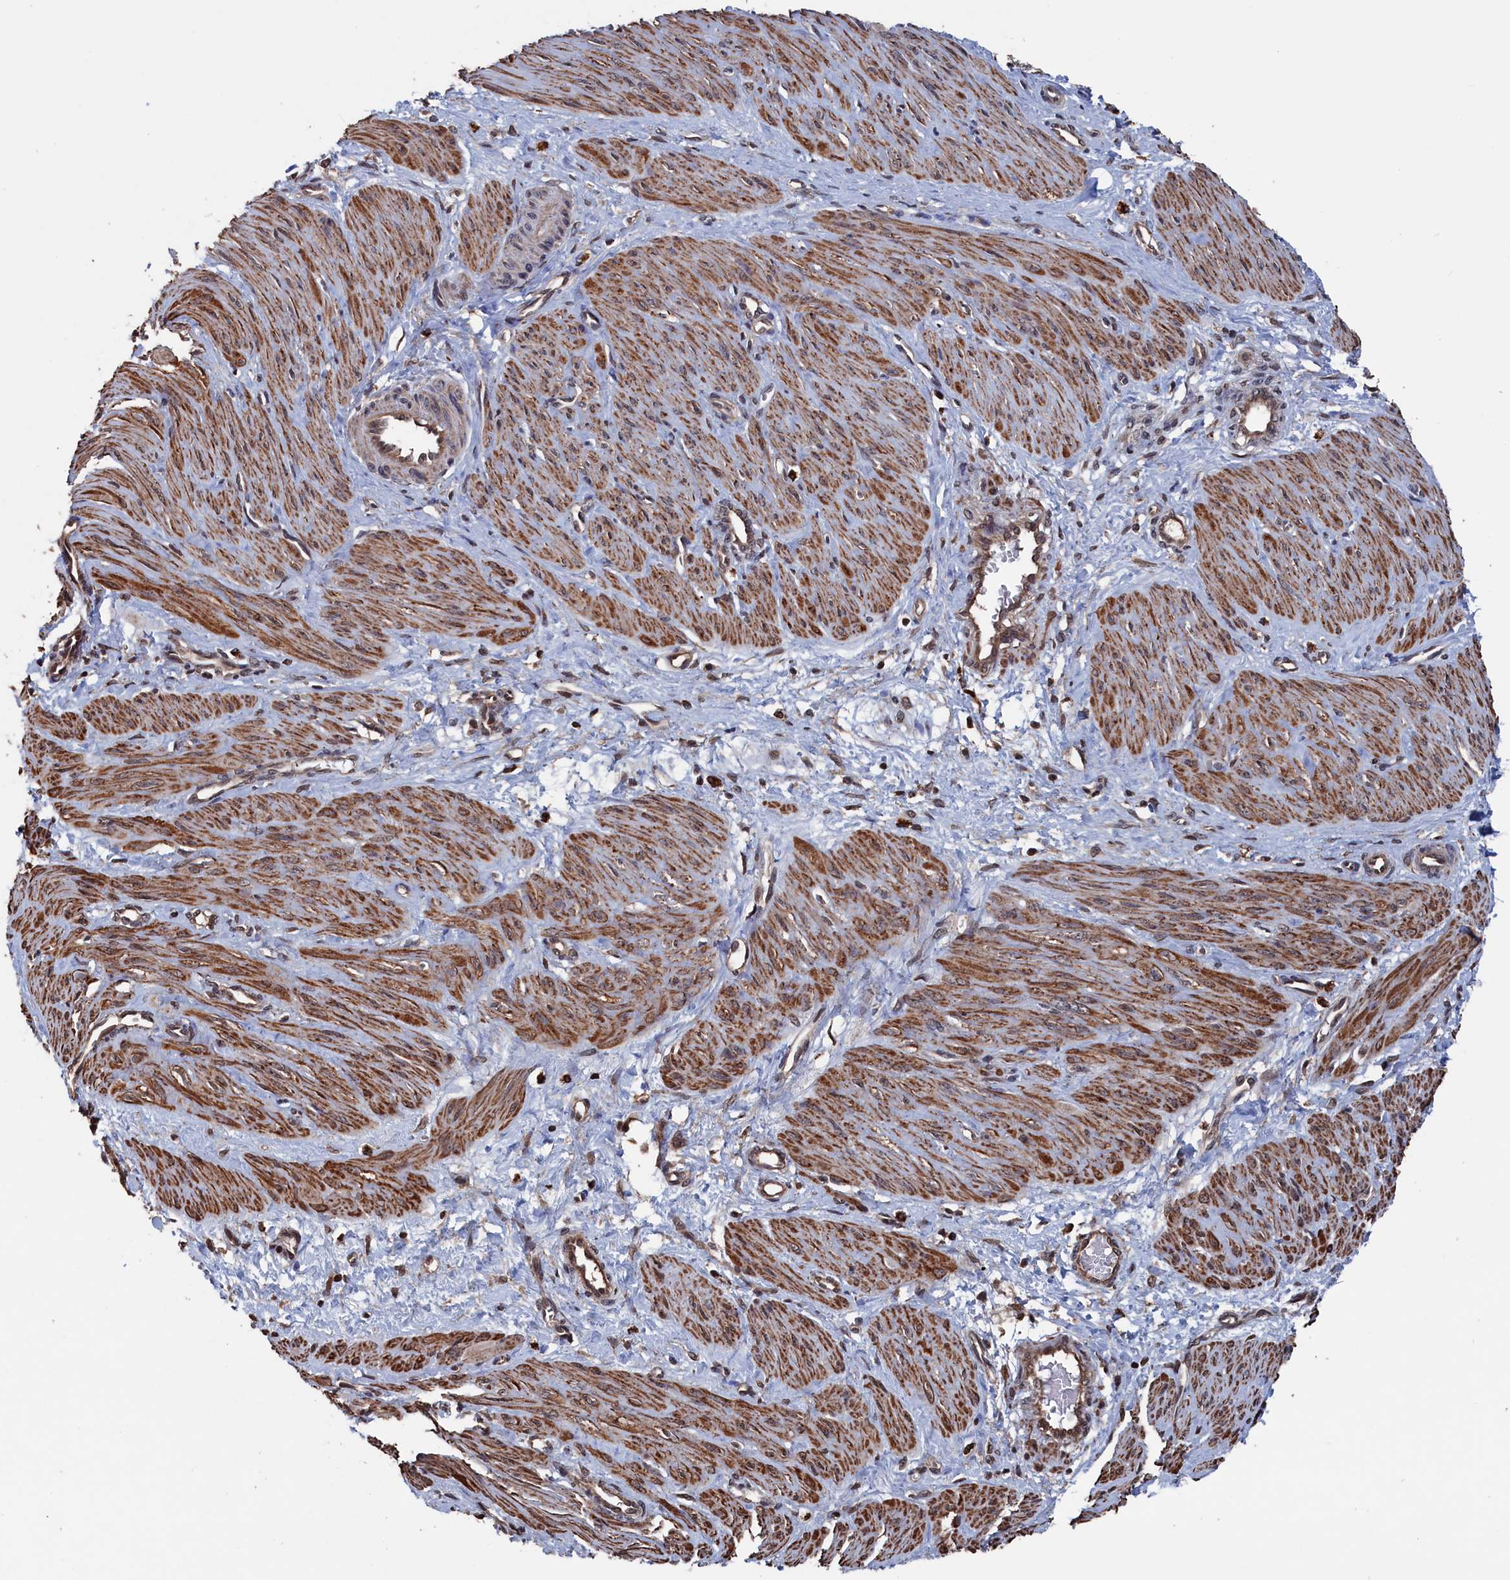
{"staining": {"intensity": "moderate", "quantity": ">75%", "location": "cytoplasmic/membranous"}, "tissue": "smooth muscle", "cell_type": "Smooth muscle cells", "image_type": "normal", "snomed": [{"axis": "morphology", "description": "Normal tissue, NOS"}, {"axis": "topography", "description": "Endometrium"}], "caption": "Immunohistochemical staining of normal human smooth muscle shows >75% levels of moderate cytoplasmic/membranous protein positivity in approximately >75% of smooth muscle cells.", "gene": "PDE12", "patient": {"sex": "female", "age": 33}}